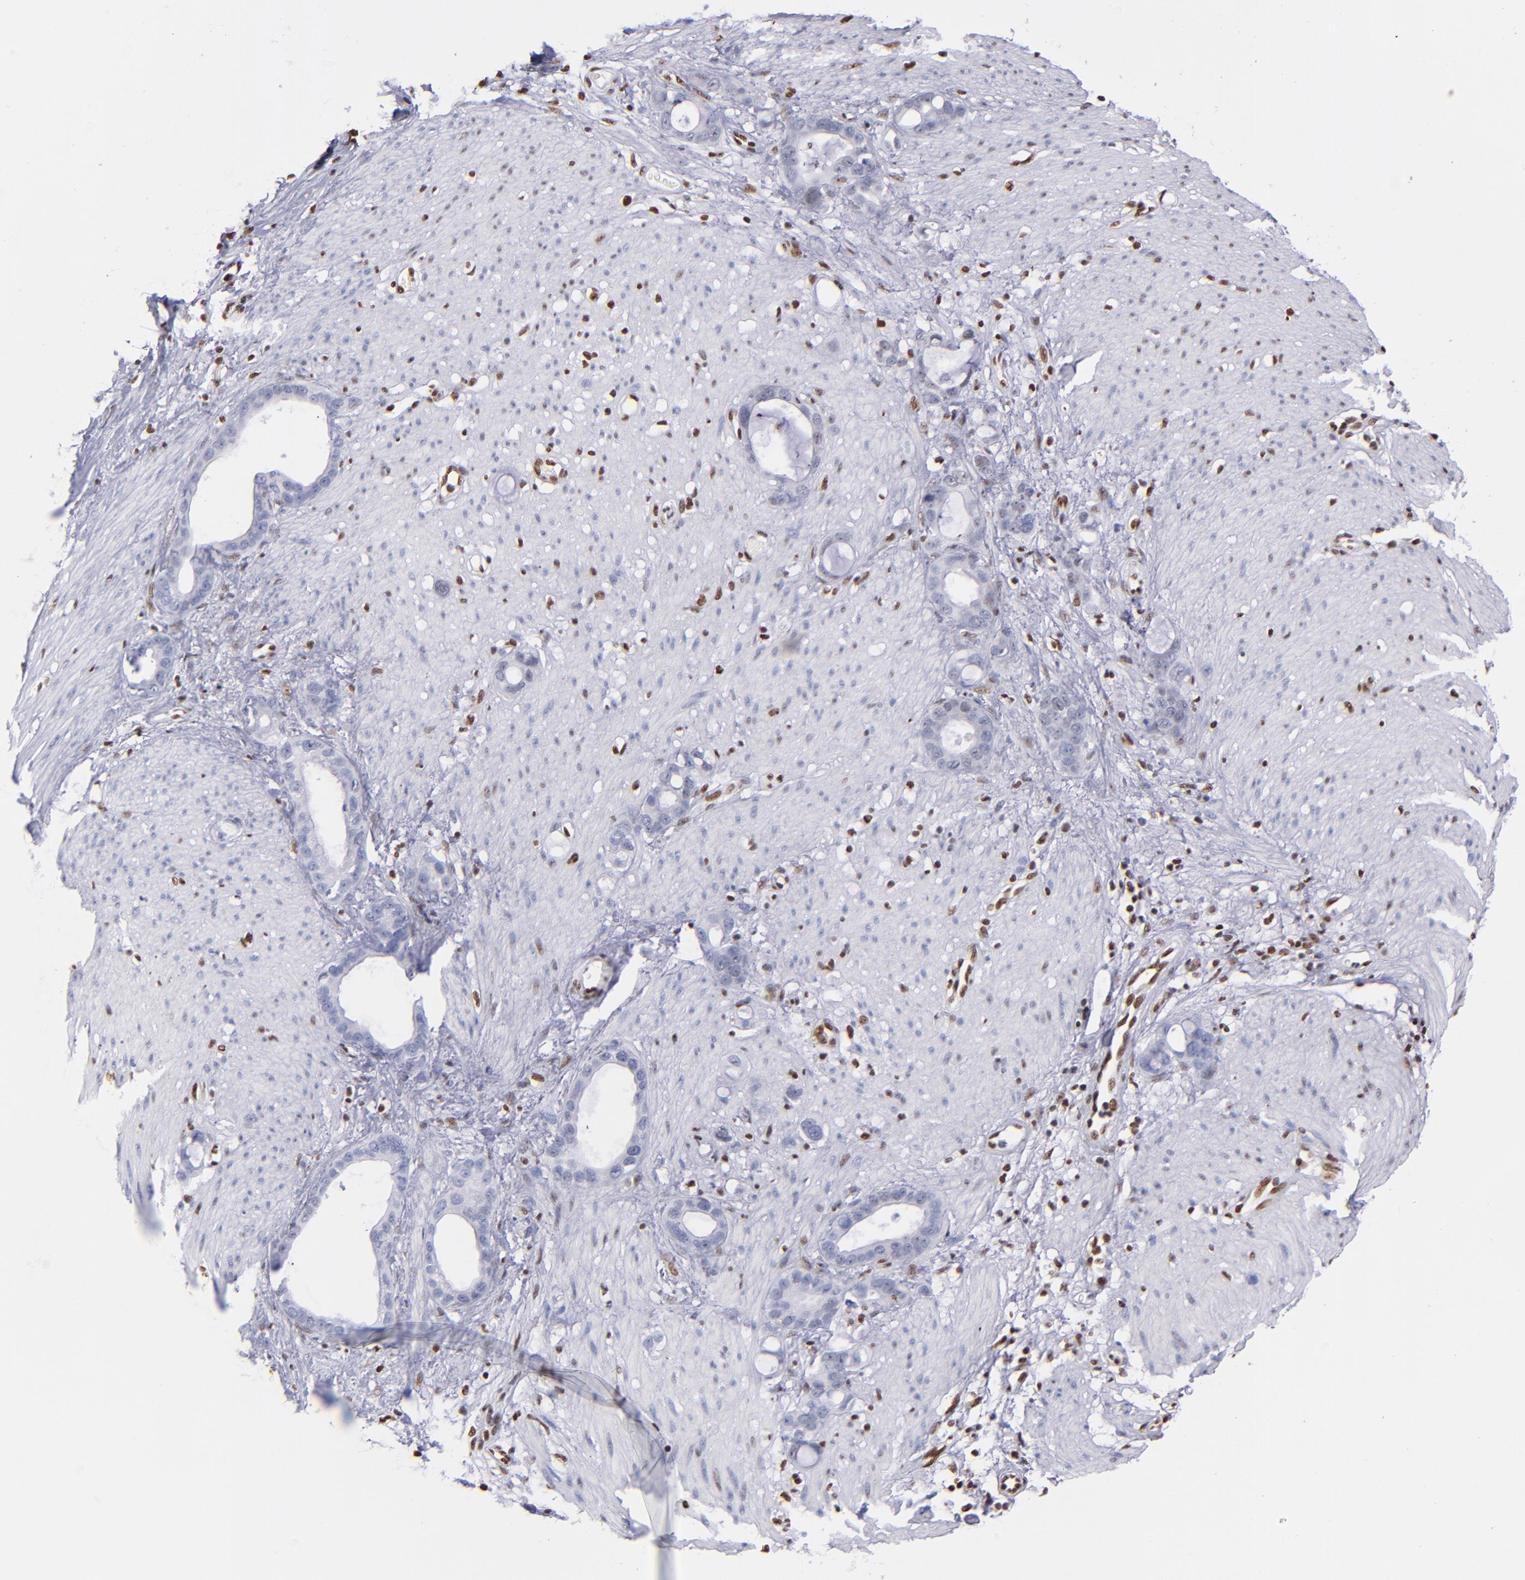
{"staining": {"intensity": "negative", "quantity": "none", "location": "none"}, "tissue": "stomach cancer", "cell_type": "Tumor cells", "image_type": "cancer", "snomed": [{"axis": "morphology", "description": "Adenocarcinoma, NOS"}, {"axis": "topography", "description": "Stomach"}], "caption": "A micrograph of human stomach cancer (adenocarcinoma) is negative for staining in tumor cells. (Brightfield microscopy of DAB (3,3'-diaminobenzidine) IHC at high magnification).", "gene": "IFI16", "patient": {"sex": "female", "age": 75}}